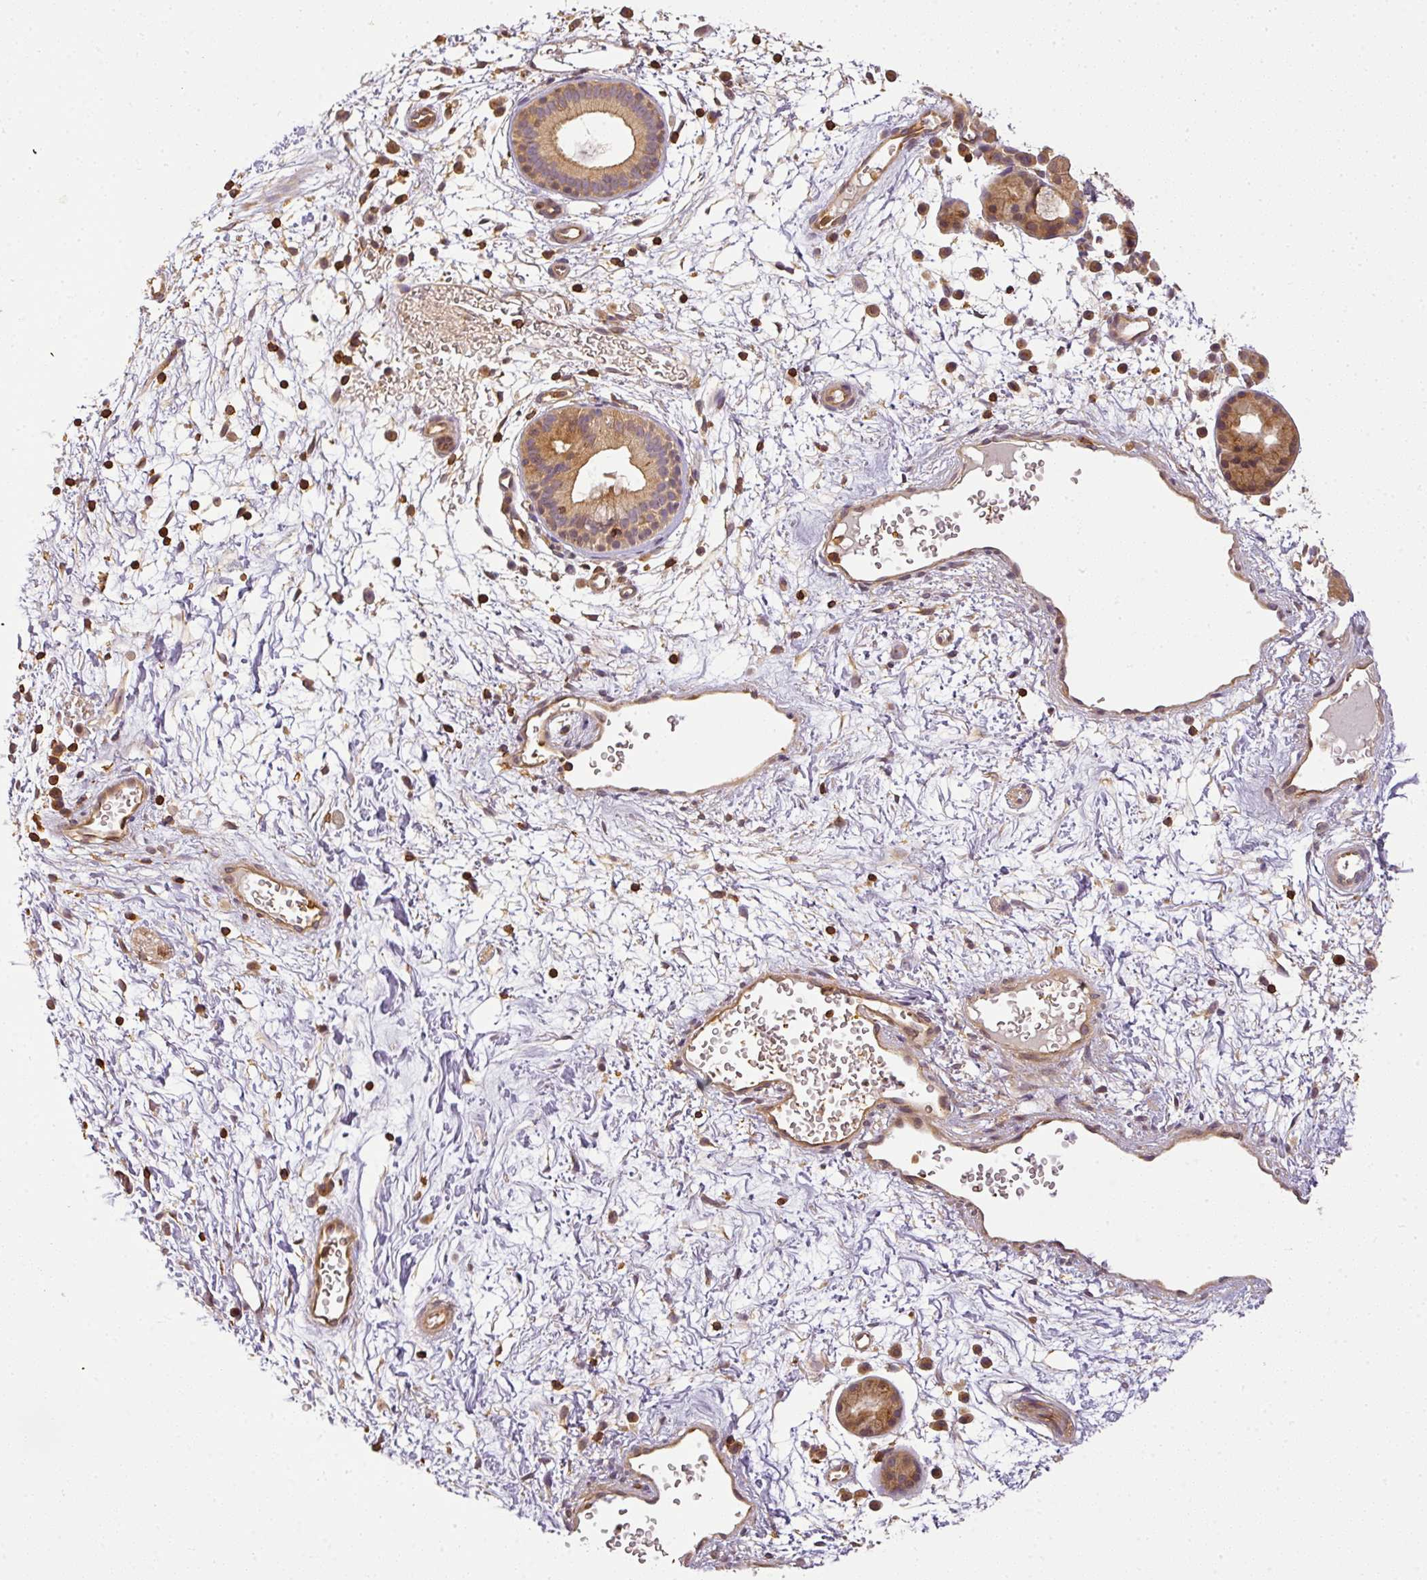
{"staining": {"intensity": "moderate", "quantity": ">75%", "location": "cytoplasmic/membranous"}, "tissue": "nasopharynx", "cell_type": "Respiratory epithelial cells", "image_type": "normal", "snomed": [{"axis": "morphology", "description": "Normal tissue, NOS"}, {"axis": "topography", "description": "Nasopharynx"}], "caption": "This histopathology image shows immunohistochemistry staining of benign nasopharynx, with medium moderate cytoplasmic/membranous staining in about >75% of respiratory epithelial cells.", "gene": "TCL1B", "patient": {"sex": "male", "age": 65}}